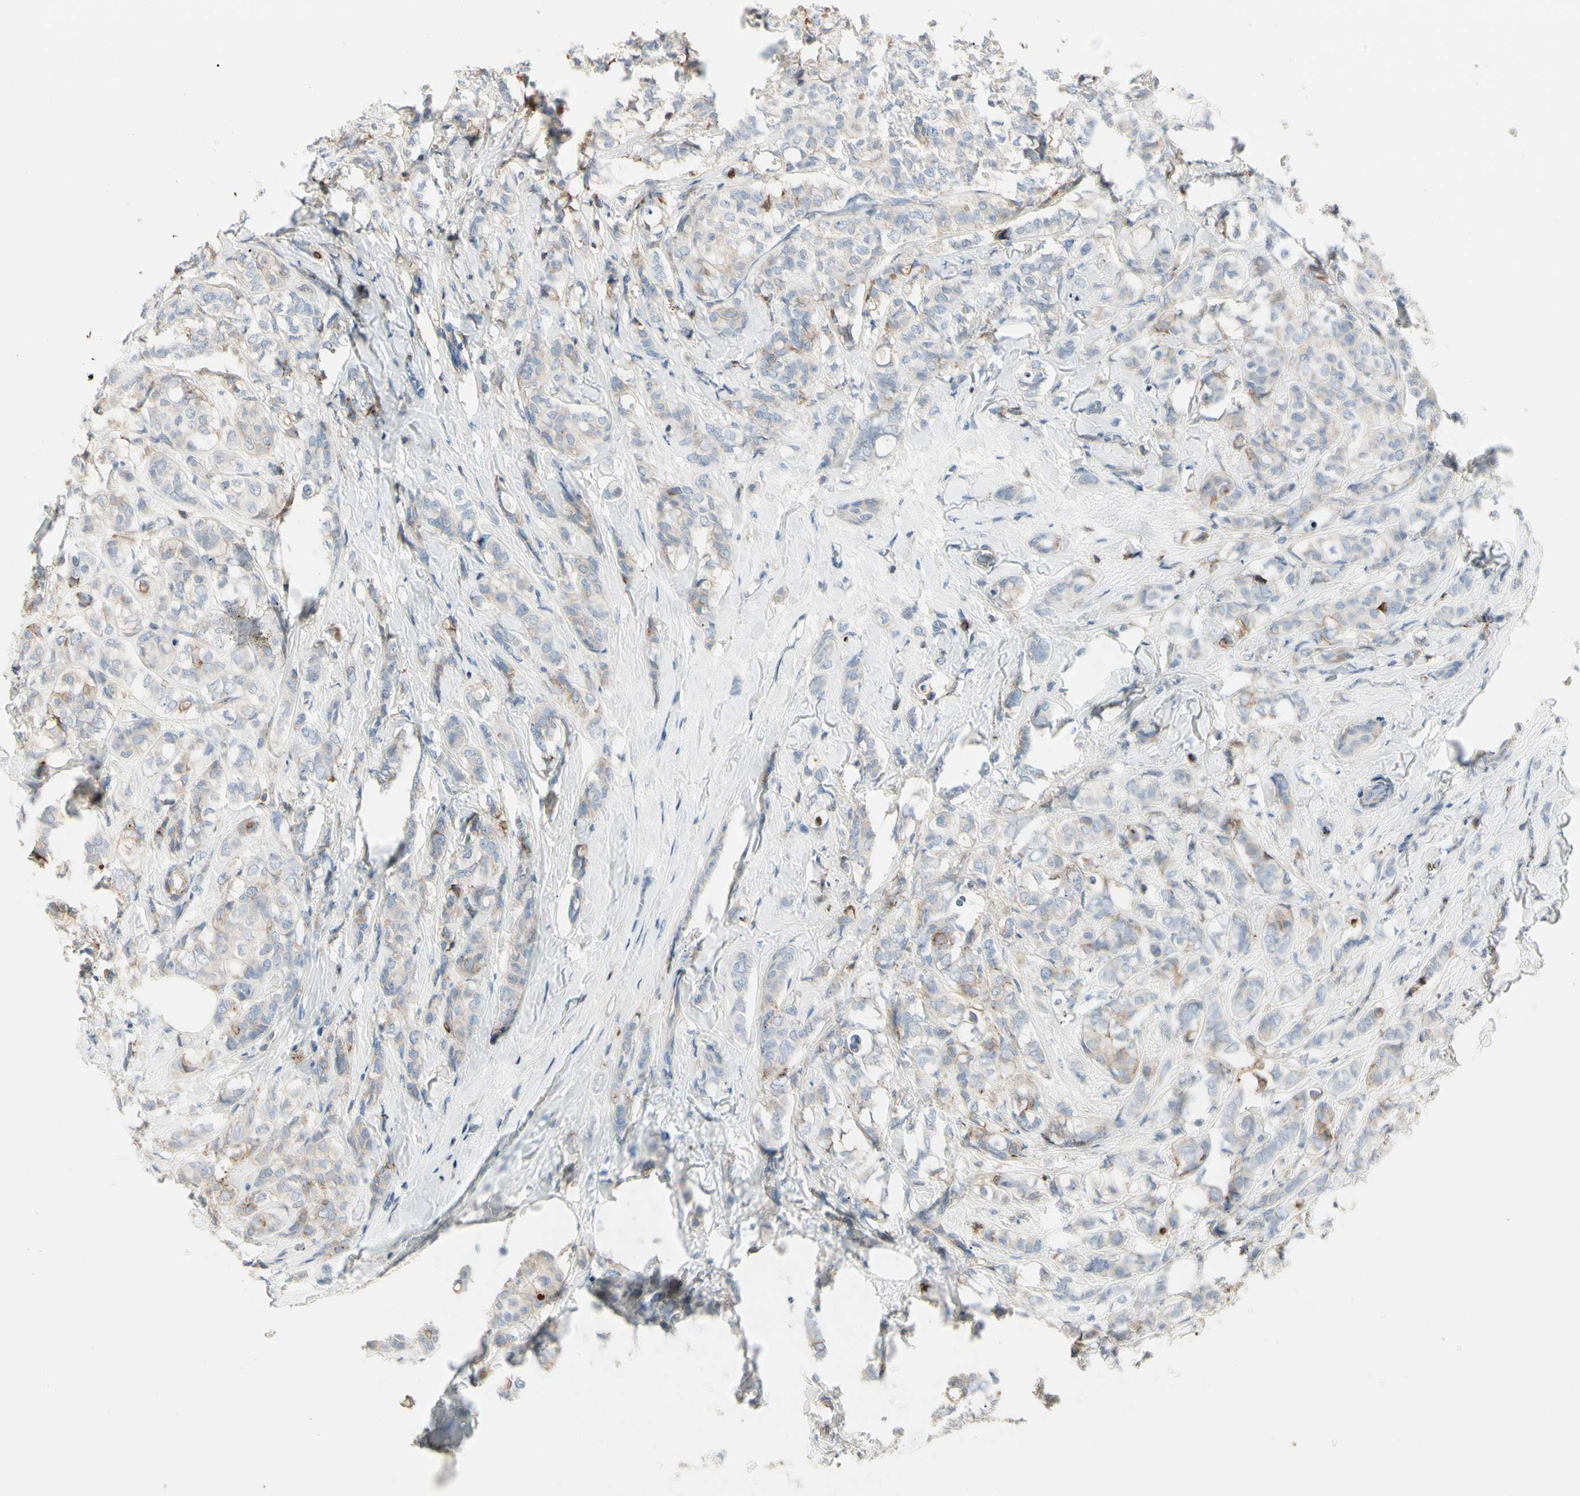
{"staining": {"intensity": "weak", "quantity": "<25%", "location": "cytoplasmic/membranous"}, "tissue": "breast cancer", "cell_type": "Tumor cells", "image_type": "cancer", "snomed": [{"axis": "morphology", "description": "Lobular carcinoma"}, {"axis": "topography", "description": "Breast"}], "caption": "Immunohistochemical staining of human breast cancer displays no significant expression in tumor cells.", "gene": "CLEC2B", "patient": {"sex": "female", "age": 60}}